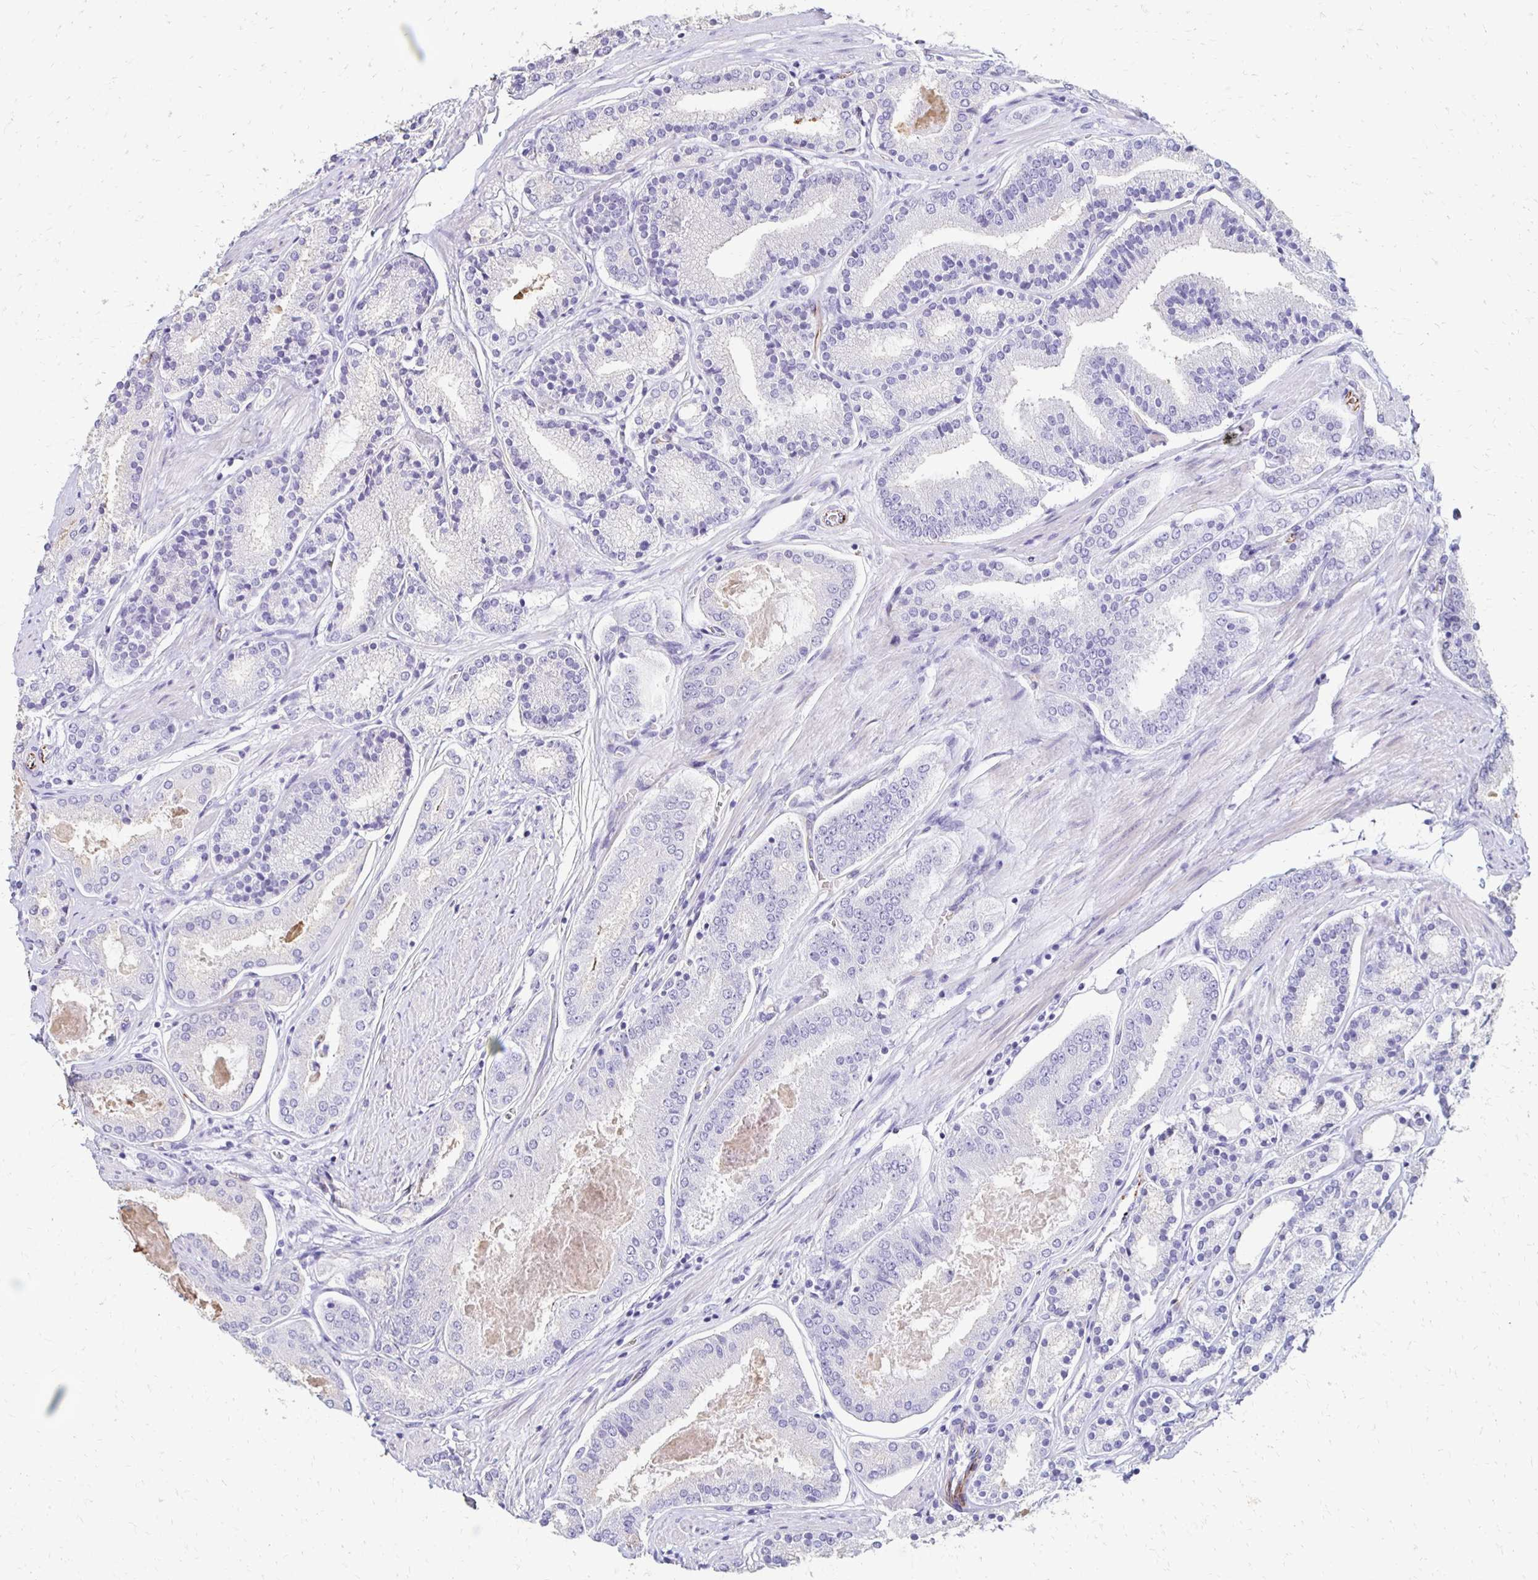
{"staining": {"intensity": "negative", "quantity": "none", "location": "none"}, "tissue": "prostate cancer", "cell_type": "Tumor cells", "image_type": "cancer", "snomed": [{"axis": "morphology", "description": "Adenocarcinoma, High grade"}, {"axis": "topography", "description": "Prostate"}], "caption": "This photomicrograph is of prostate cancer stained with immunohistochemistry to label a protein in brown with the nuclei are counter-stained blue. There is no expression in tumor cells.", "gene": "TMEM54", "patient": {"sex": "male", "age": 63}}